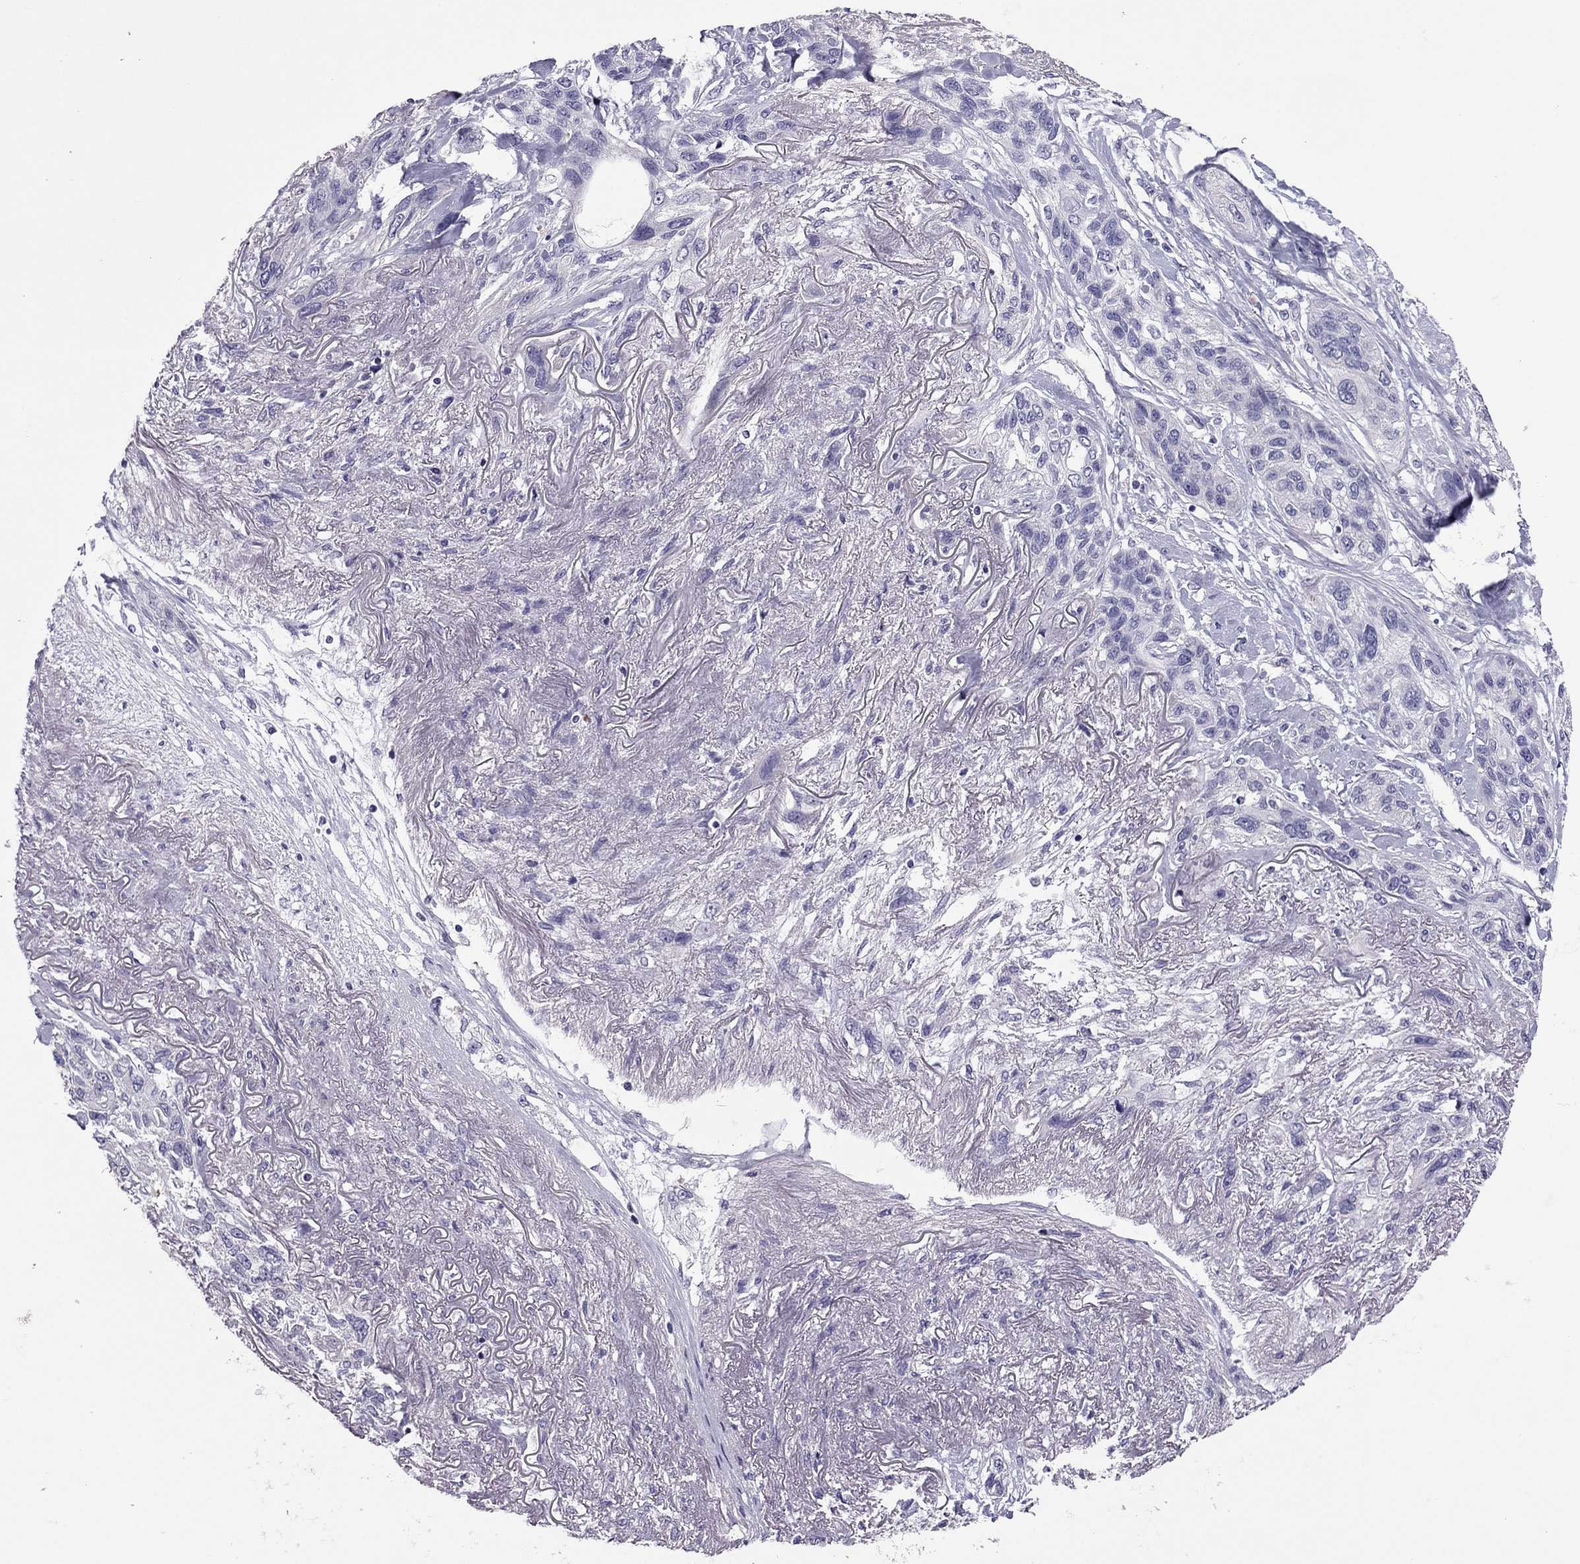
{"staining": {"intensity": "negative", "quantity": "none", "location": "none"}, "tissue": "lung cancer", "cell_type": "Tumor cells", "image_type": "cancer", "snomed": [{"axis": "morphology", "description": "Squamous cell carcinoma, NOS"}, {"axis": "topography", "description": "Lung"}], "caption": "Tumor cells are negative for brown protein staining in lung cancer. (DAB (3,3'-diaminobenzidine) immunohistochemistry, high magnification).", "gene": "SLC16A8", "patient": {"sex": "female", "age": 70}}